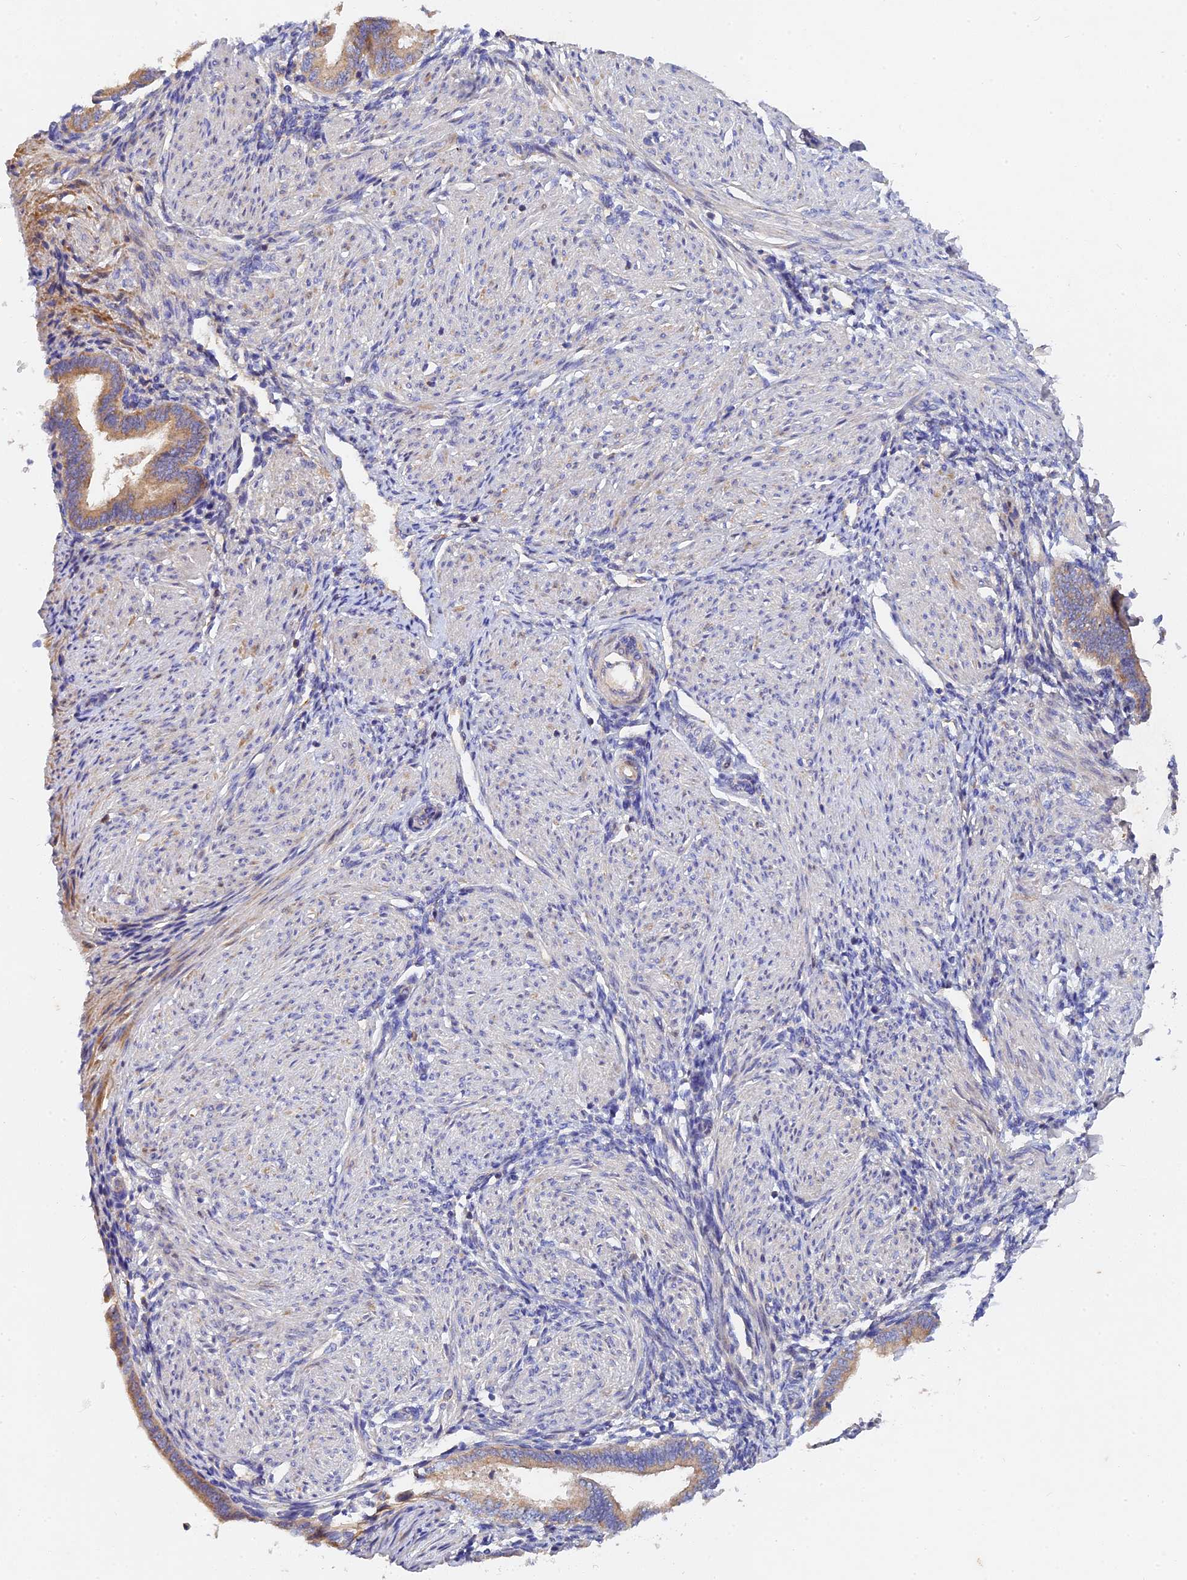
{"staining": {"intensity": "negative", "quantity": "none", "location": "none"}, "tissue": "endometrium", "cell_type": "Cells in endometrial stroma", "image_type": "normal", "snomed": [{"axis": "morphology", "description": "Normal tissue, NOS"}, {"axis": "topography", "description": "Endometrium"}], "caption": "An image of human endometrium is negative for staining in cells in endometrial stroma. (Stains: DAB (3,3'-diaminobenzidine) immunohistochemistry (IHC) with hematoxylin counter stain, Microscopy: brightfield microscopy at high magnification).", "gene": "MROH1", "patient": {"sex": "female", "age": 53}}